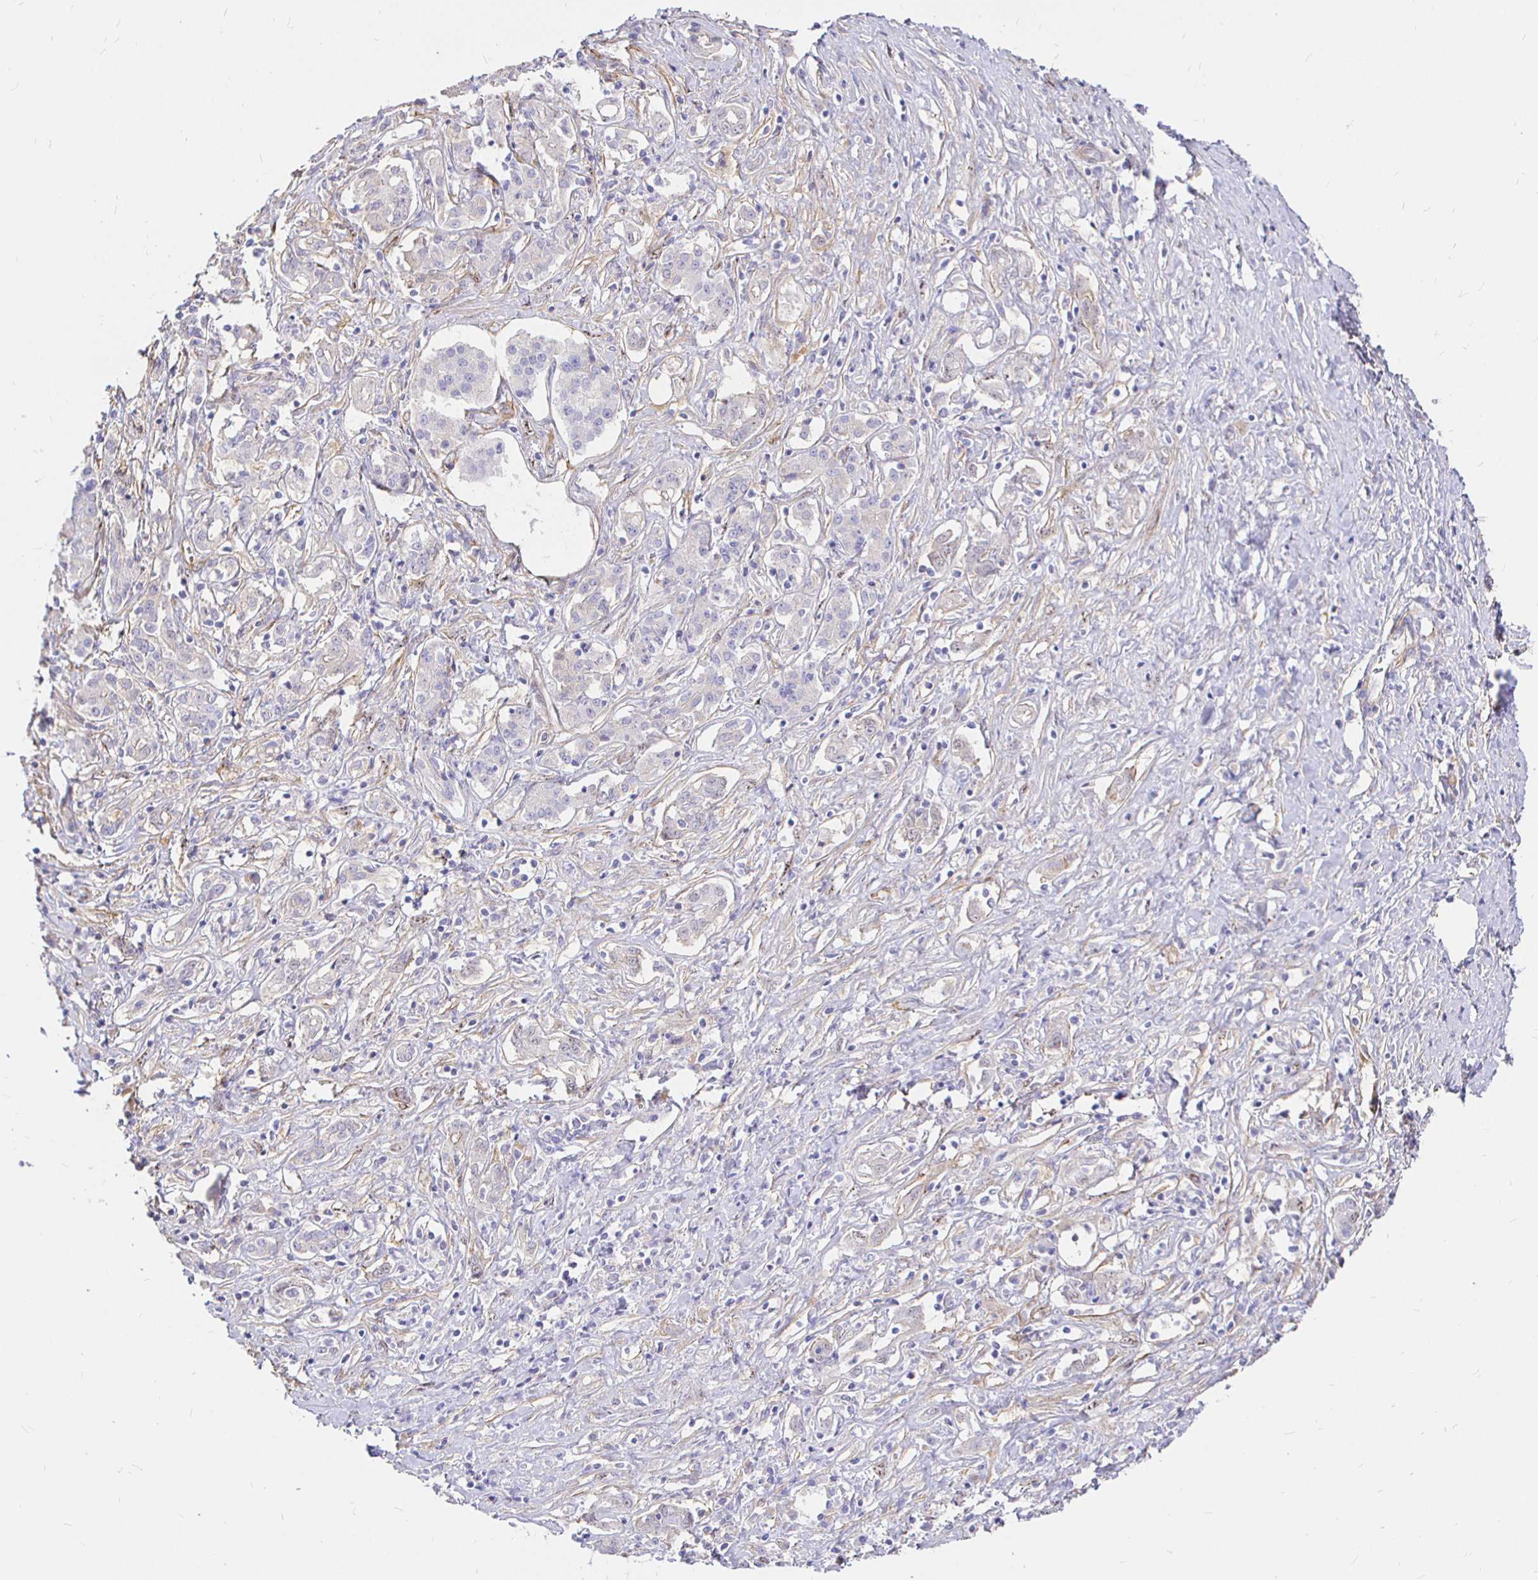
{"staining": {"intensity": "negative", "quantity": "none", "location": "none"}, "tissue": "pancreatic cancer", "cell_type": "Tumor cells", "image_type": "cancer", "snomed": [{"axis": "morphology", "description": "Adenocarcinoma, NOS"}, {"axis": "topography", "description": "Pancreas"}], "caption": "This is an immunohistochemistry image of human pancreatic cancer. There is no positivity in tumor cells.", "gene": "PALM2AKAP2", "patient": {"sex": "male", "age": 63}}